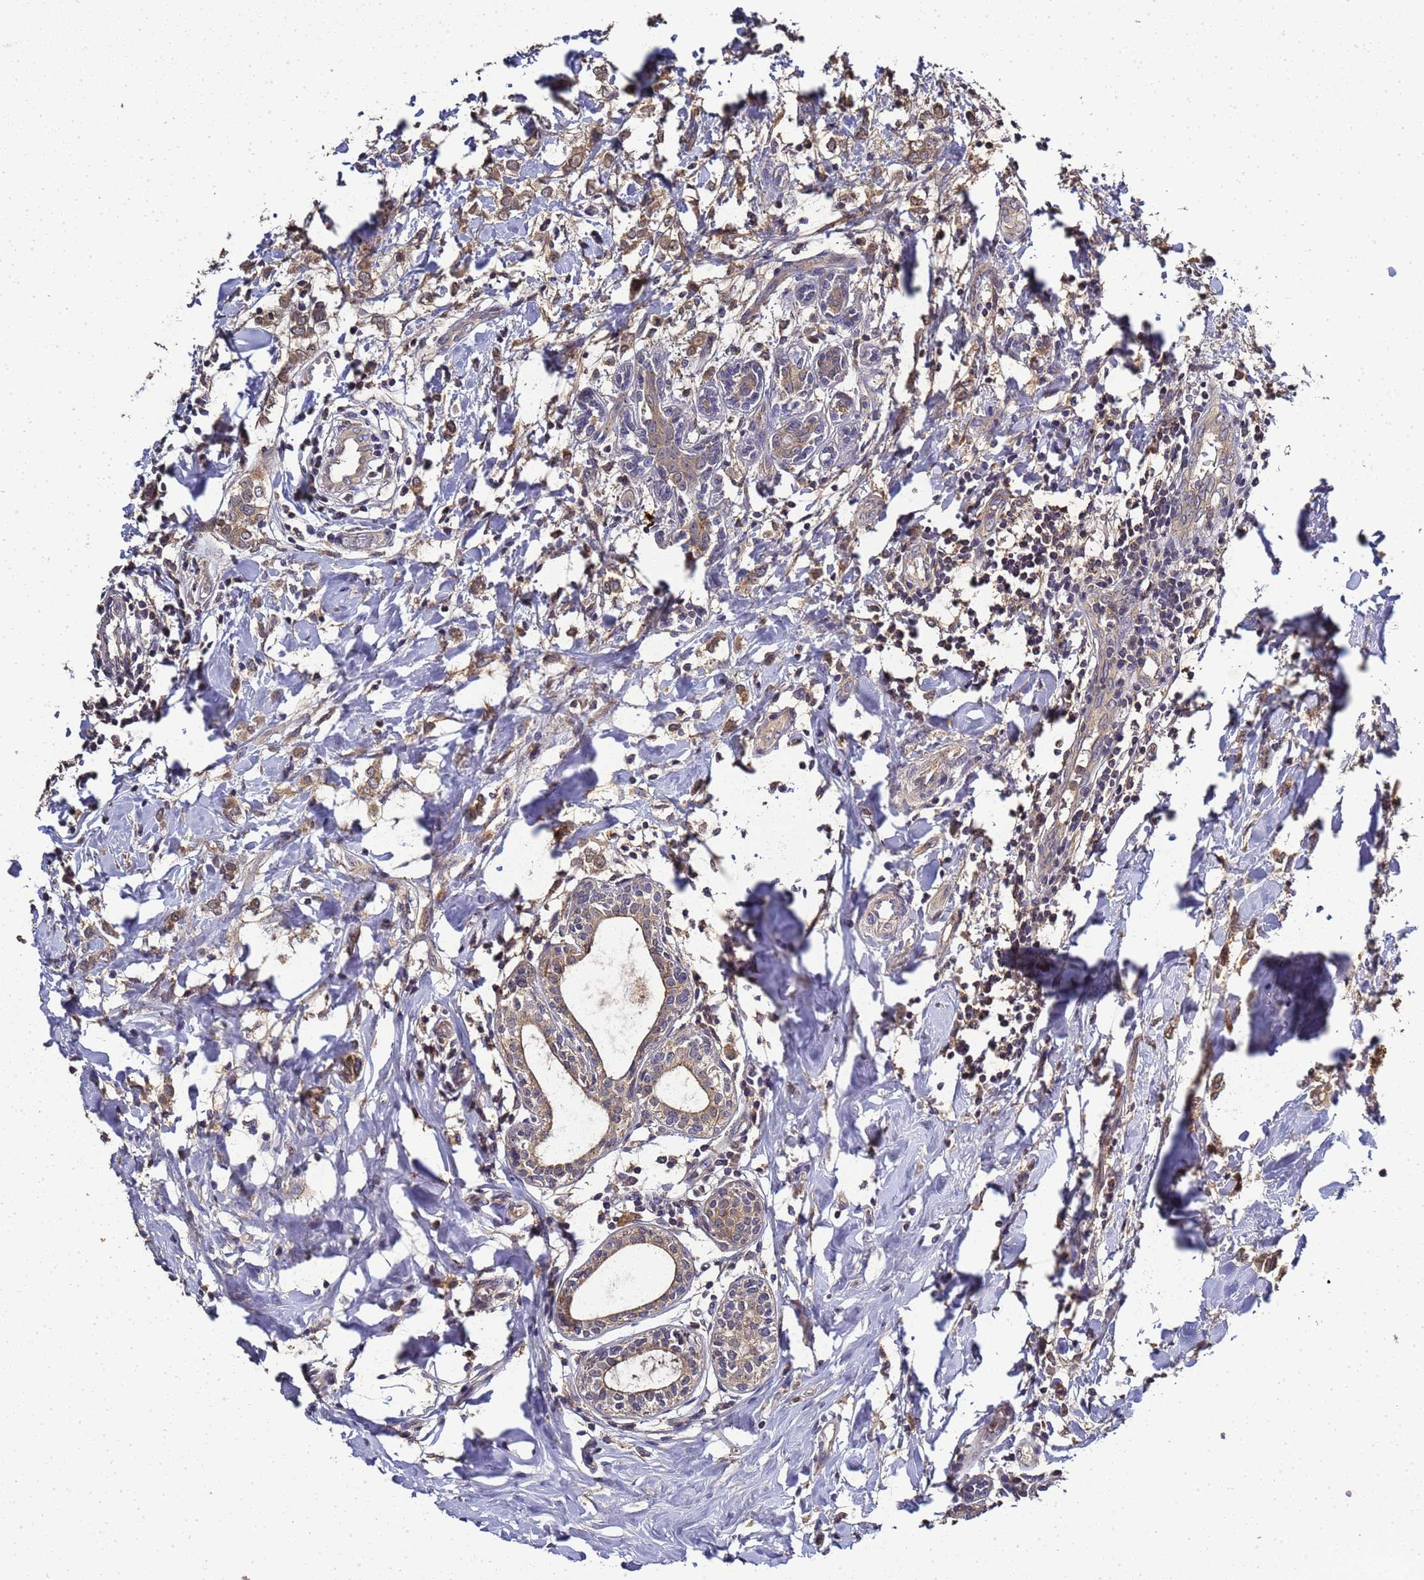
{"staining": {"intensity": "weak", "quantity": ">75%", "location": "cytoplasmic/membranous"}, "tissue": "breast cancer", "cell_type": "Tumor cells", "image_type": "cancer", "snomed": [{"axis": "morphology", "description": "Normal tissue, NOS"}, {"axis": "morphology", "description": "Lobular carcinoma"}, {"axis": "topography", "description": "Breast"}], "caption": "A histopathology image showing weak cytoplasmic/membranous positivity in about >75% of tumor cells in breast cancer, as visualized by brown immunohistochemical staining.", "gene": "LGI4", "patient": {"sex": "female", "age": 47}}